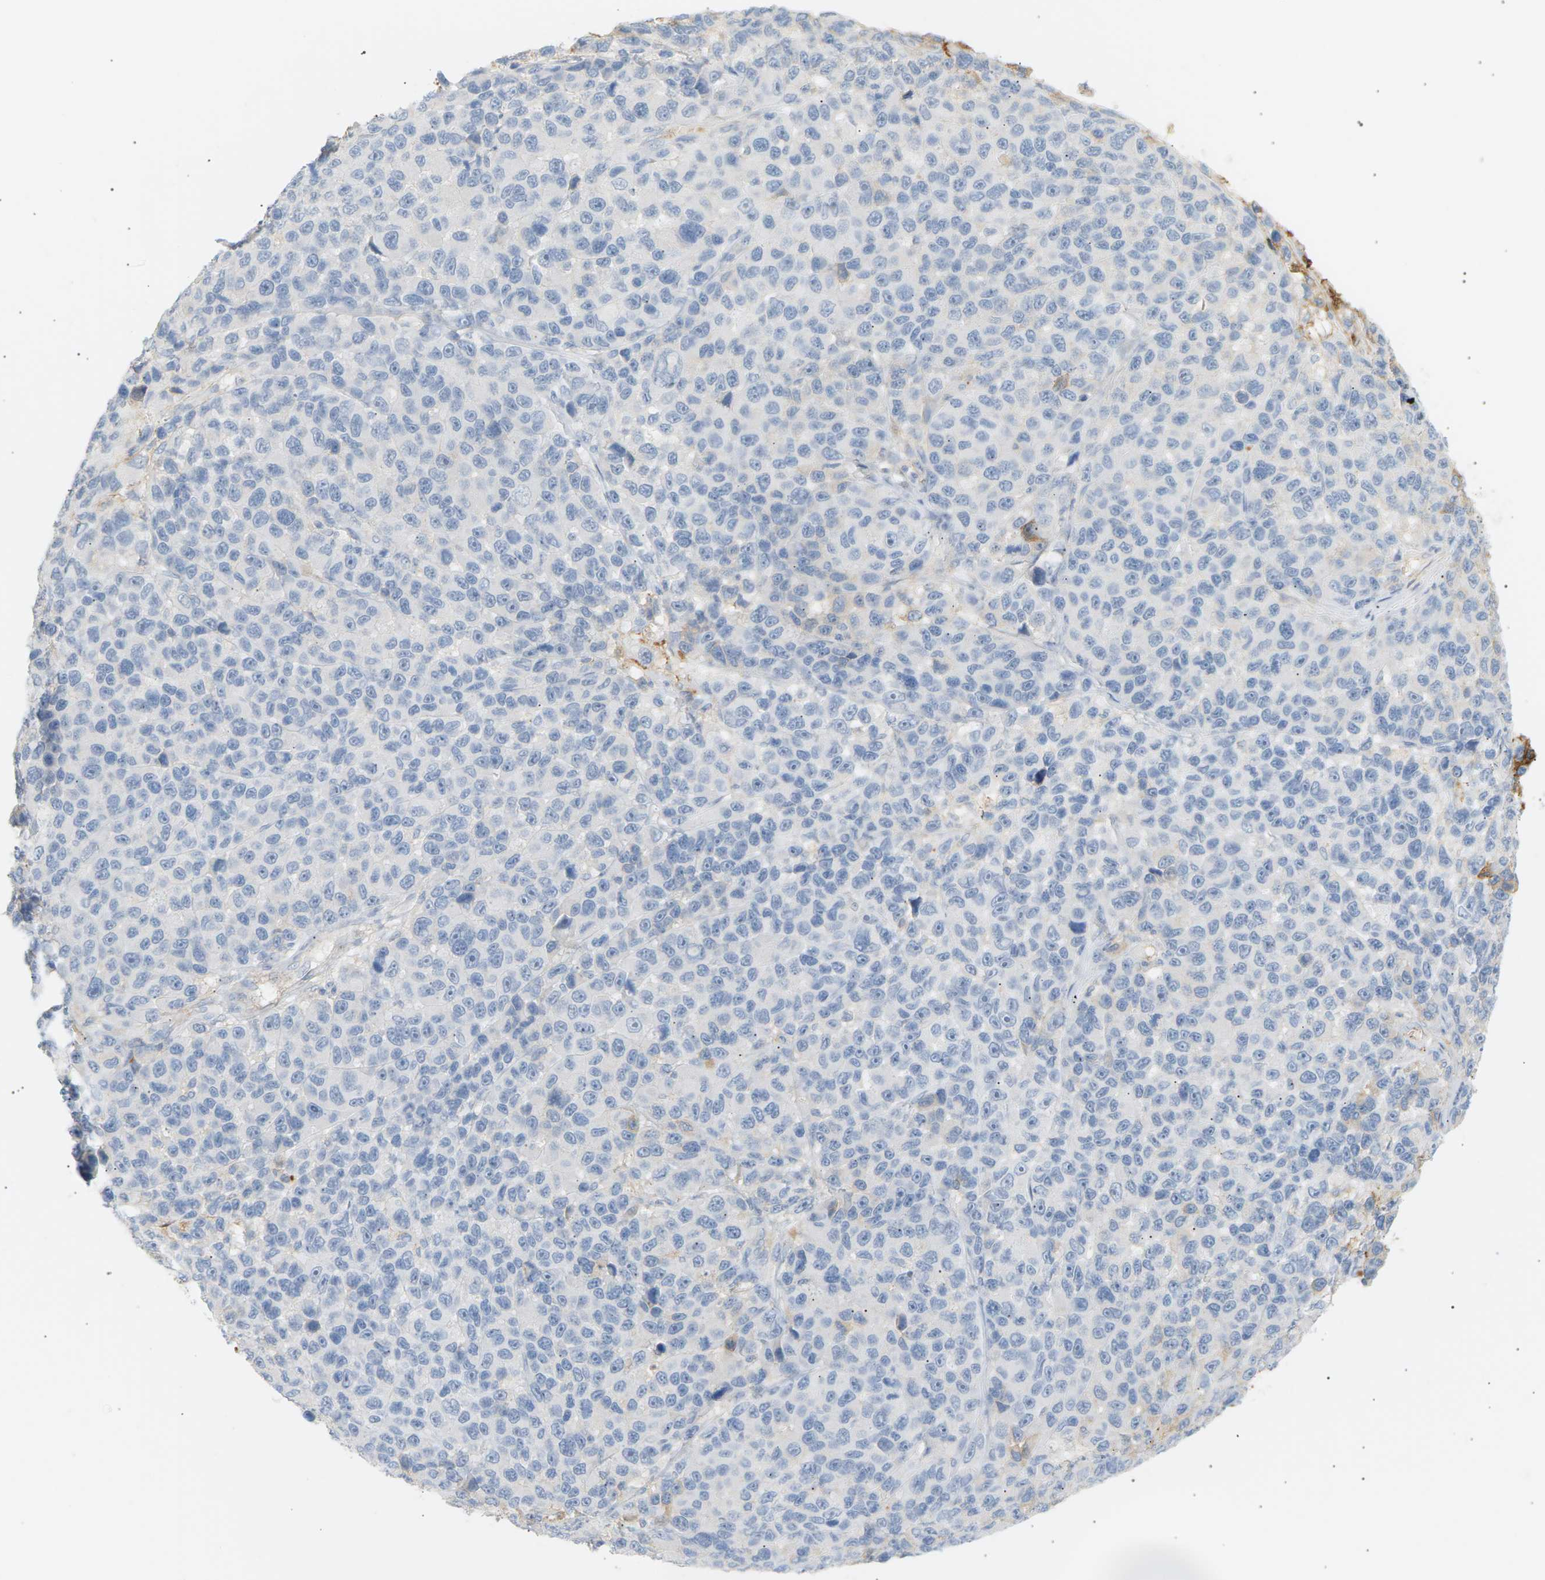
{"staining": {"intensity": "negative", "quantity": "none", "location": "none"}, "tissue": "melanoma", "cell_type": "Tumor cells", "image_type": "cancer", "snomed": [{"axis": "morphology", "description": "Malignant melanoma, NOS"}, {"axis": "topography", "description": "Skin"}], "caption": "Tumor cells are negative for brown protein staining in melanoma.", "gene": "IGLC3", "patient": {"sex": "male", "age": 53}}